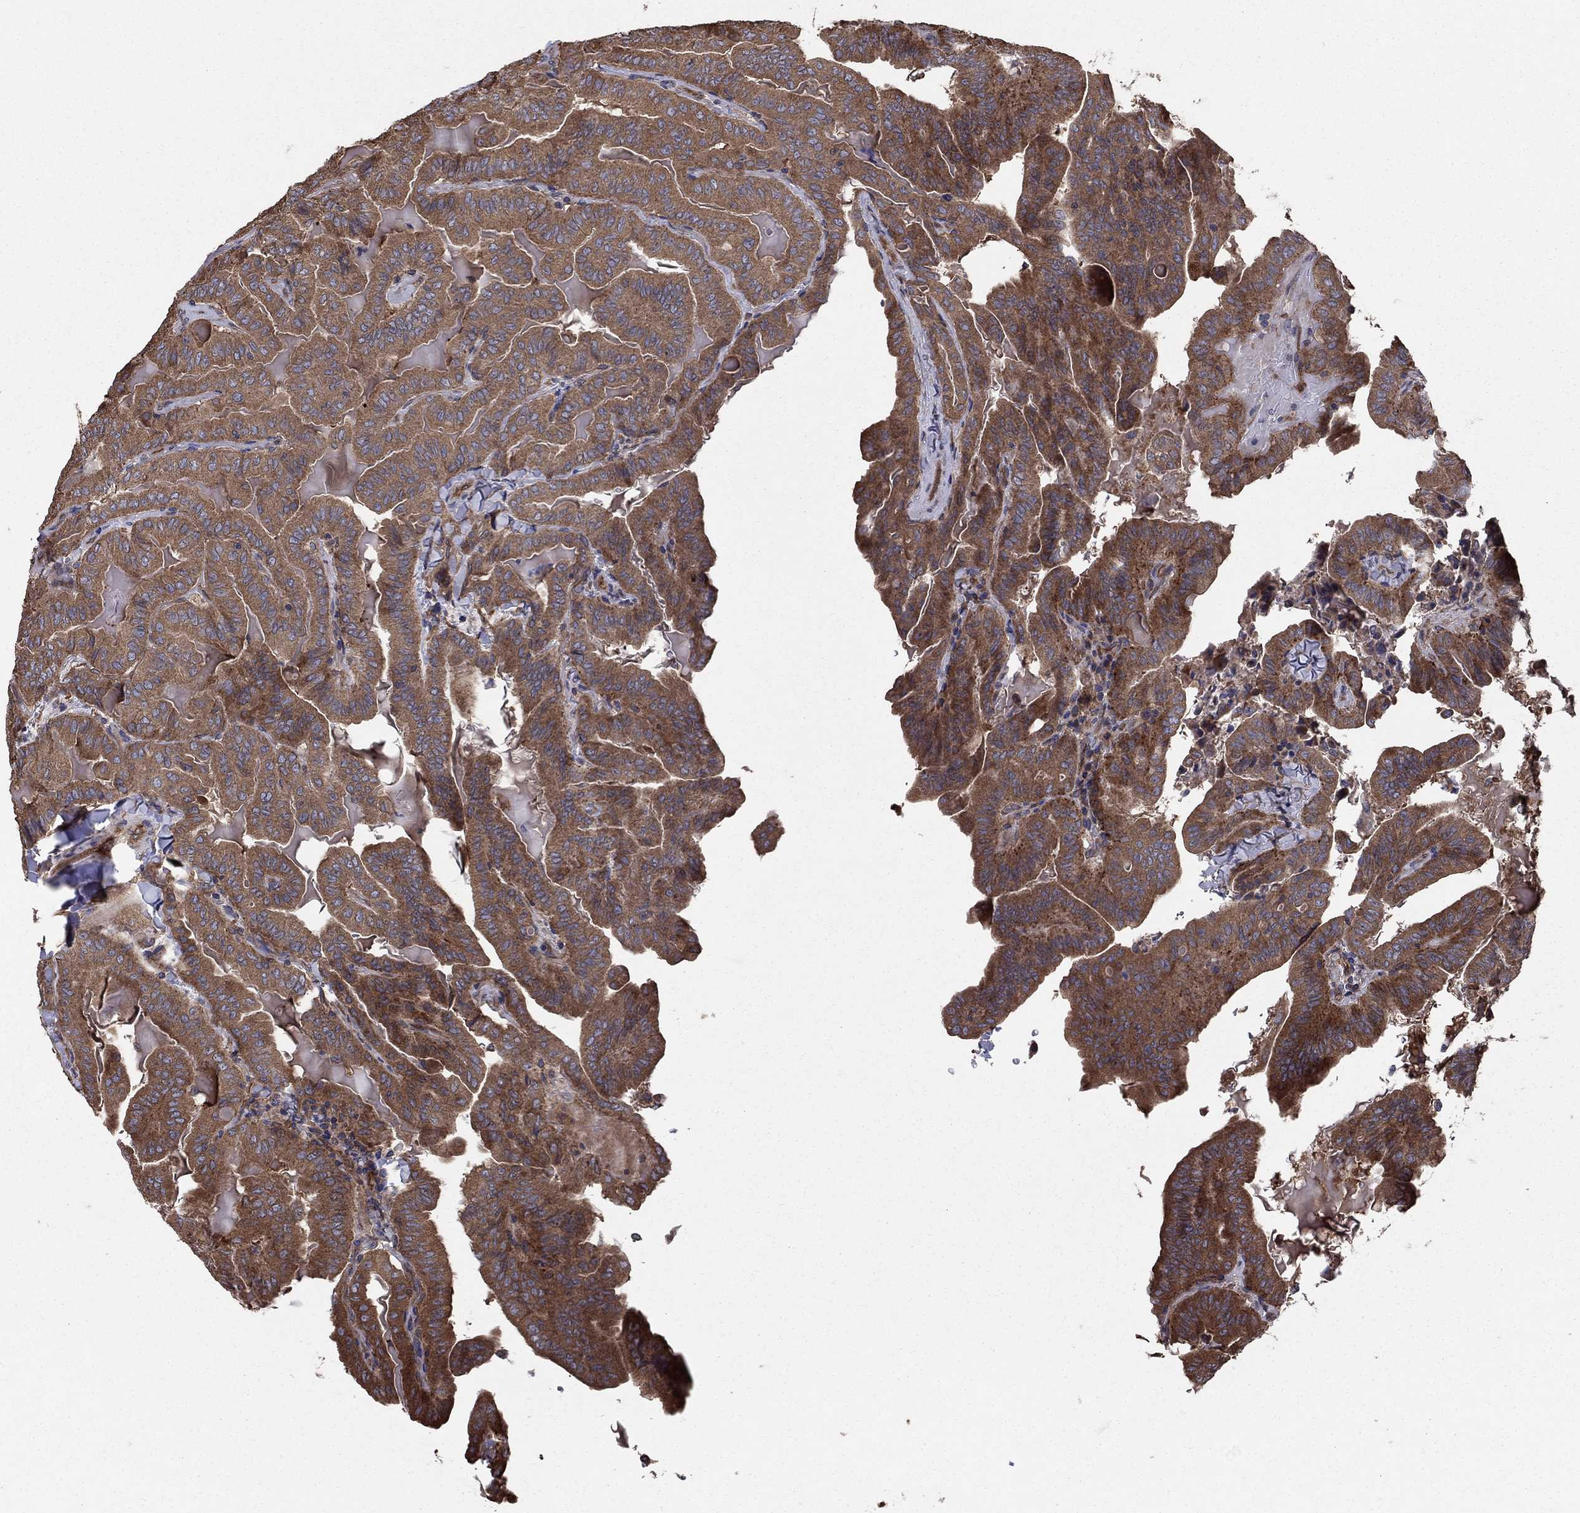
{"staining": {"intensity": "moderate", "quantity": ">75%", "location": "cytoplasmic/membranous"}, "tissue": "thyroid cancer", "cell_type": "Tumor cells", "image_type": "cancer", "snomed": [{"axis": "morphology", "description": "Papillary adenocarcinoma, NOS"}, {"axis": "topography", "description": "Thyroid gland"}], "caption": "High-magnification brightfield microscopy of thyroid cancer (papillary adenocarcinoma) stained with DAB (3,3'-diaminobenzidine) (brown) and counterstained with hematoxylin (blue). tumor cells exhibit moderate cytoplasmic/membranous staining is identified in approximately>75% of cells.", "gene": "BABAM2", "patient": {"sex": "female", "age": 68}}